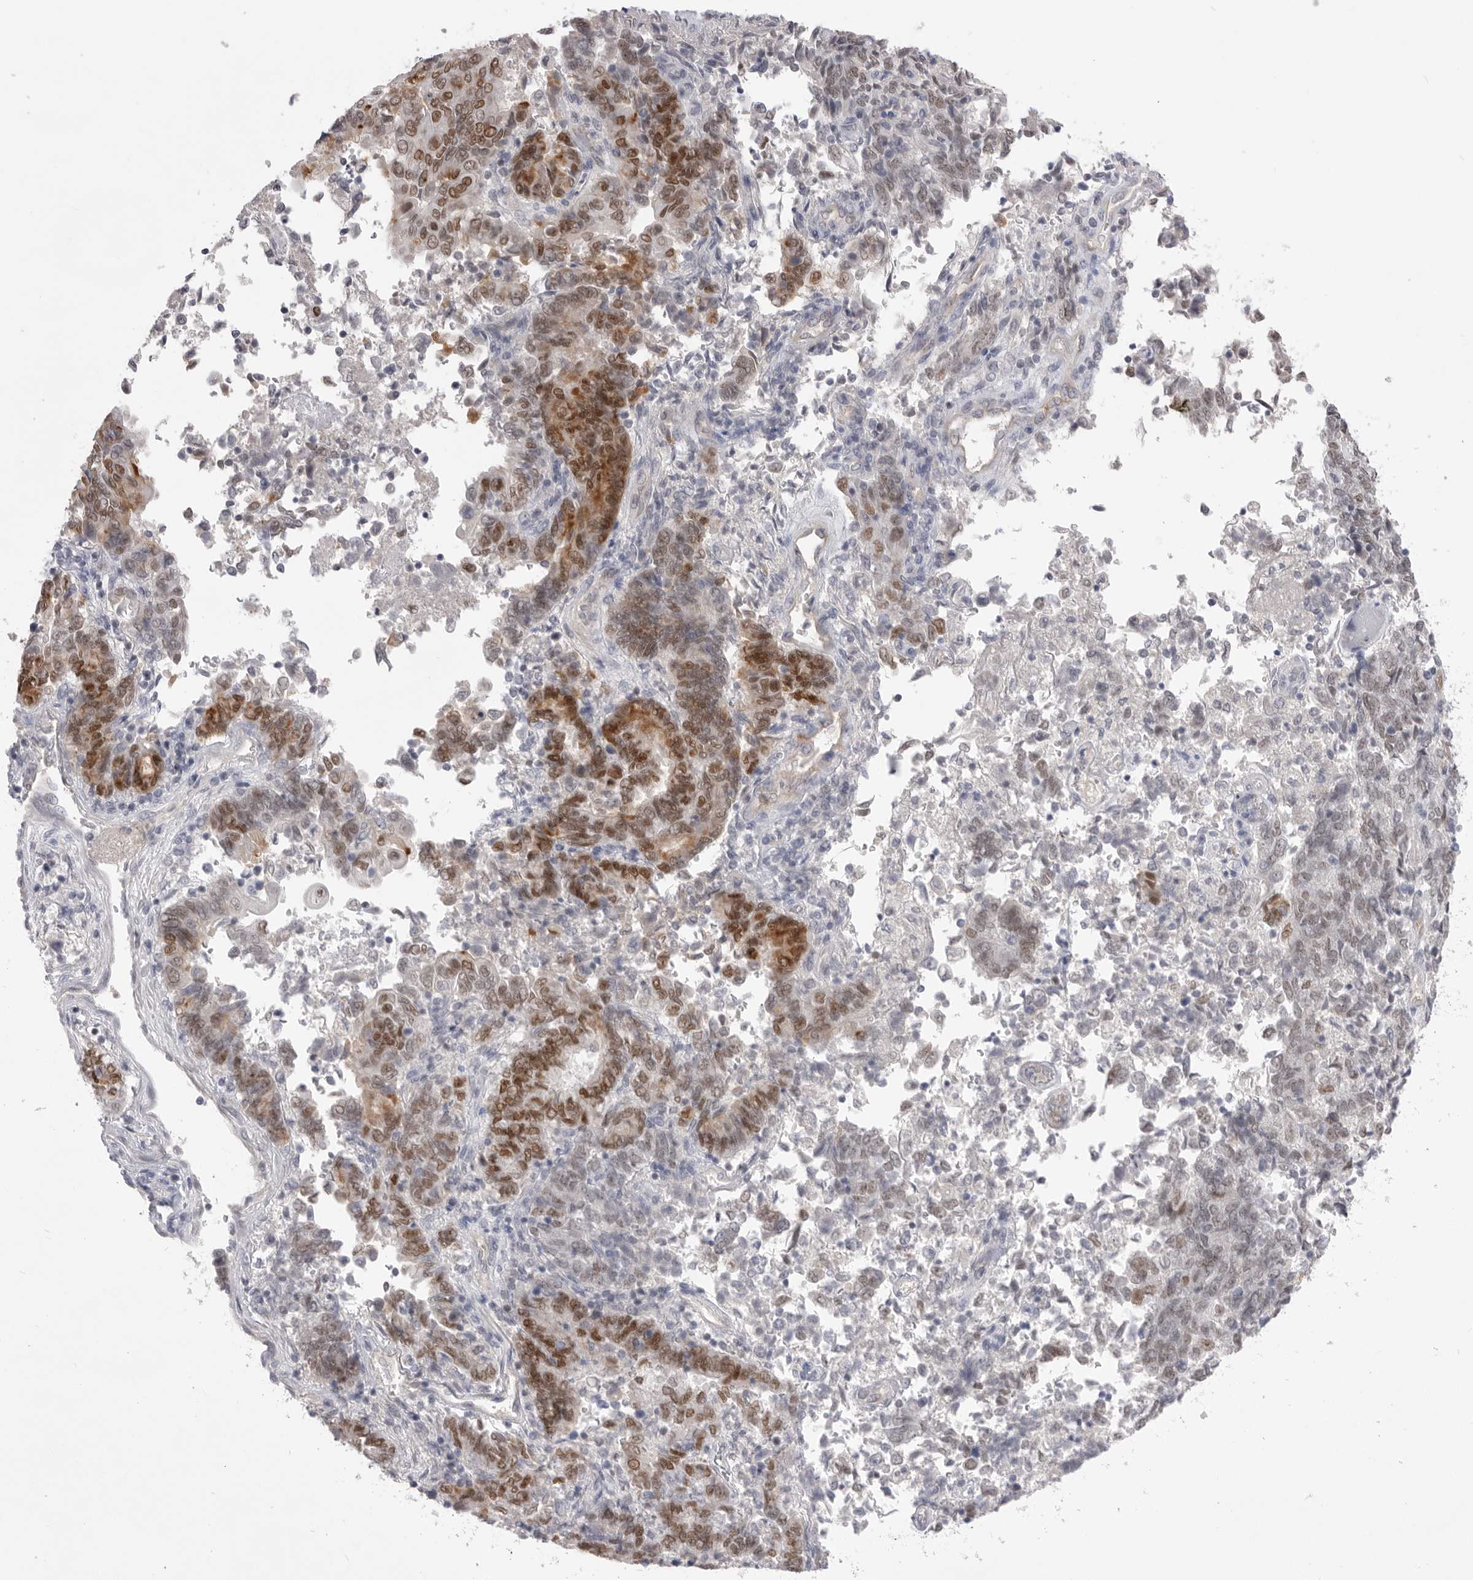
{"staining": {"intensity": "moderate", "quantity": ">75%", "location": "nuclear"}, "tissue": "endometrial cancer", "cell_type": "Tumor cells", "image_type": "cancer", "snomed": [{"axis": "morphology", "description": "Adenocarcinoma, NOS"}, {"axis": "topography", "description": "Endometrium"}], "caption": "The immunohistochemical stain labels moderate nuclear staining in tumor cells of endometrial adenocarcinoma tissue. (Brightfield microscopy of DAB IHC at high magnification).", "gene": "ZBTB7B", "patient": {"sex": "female", "age": 80}}